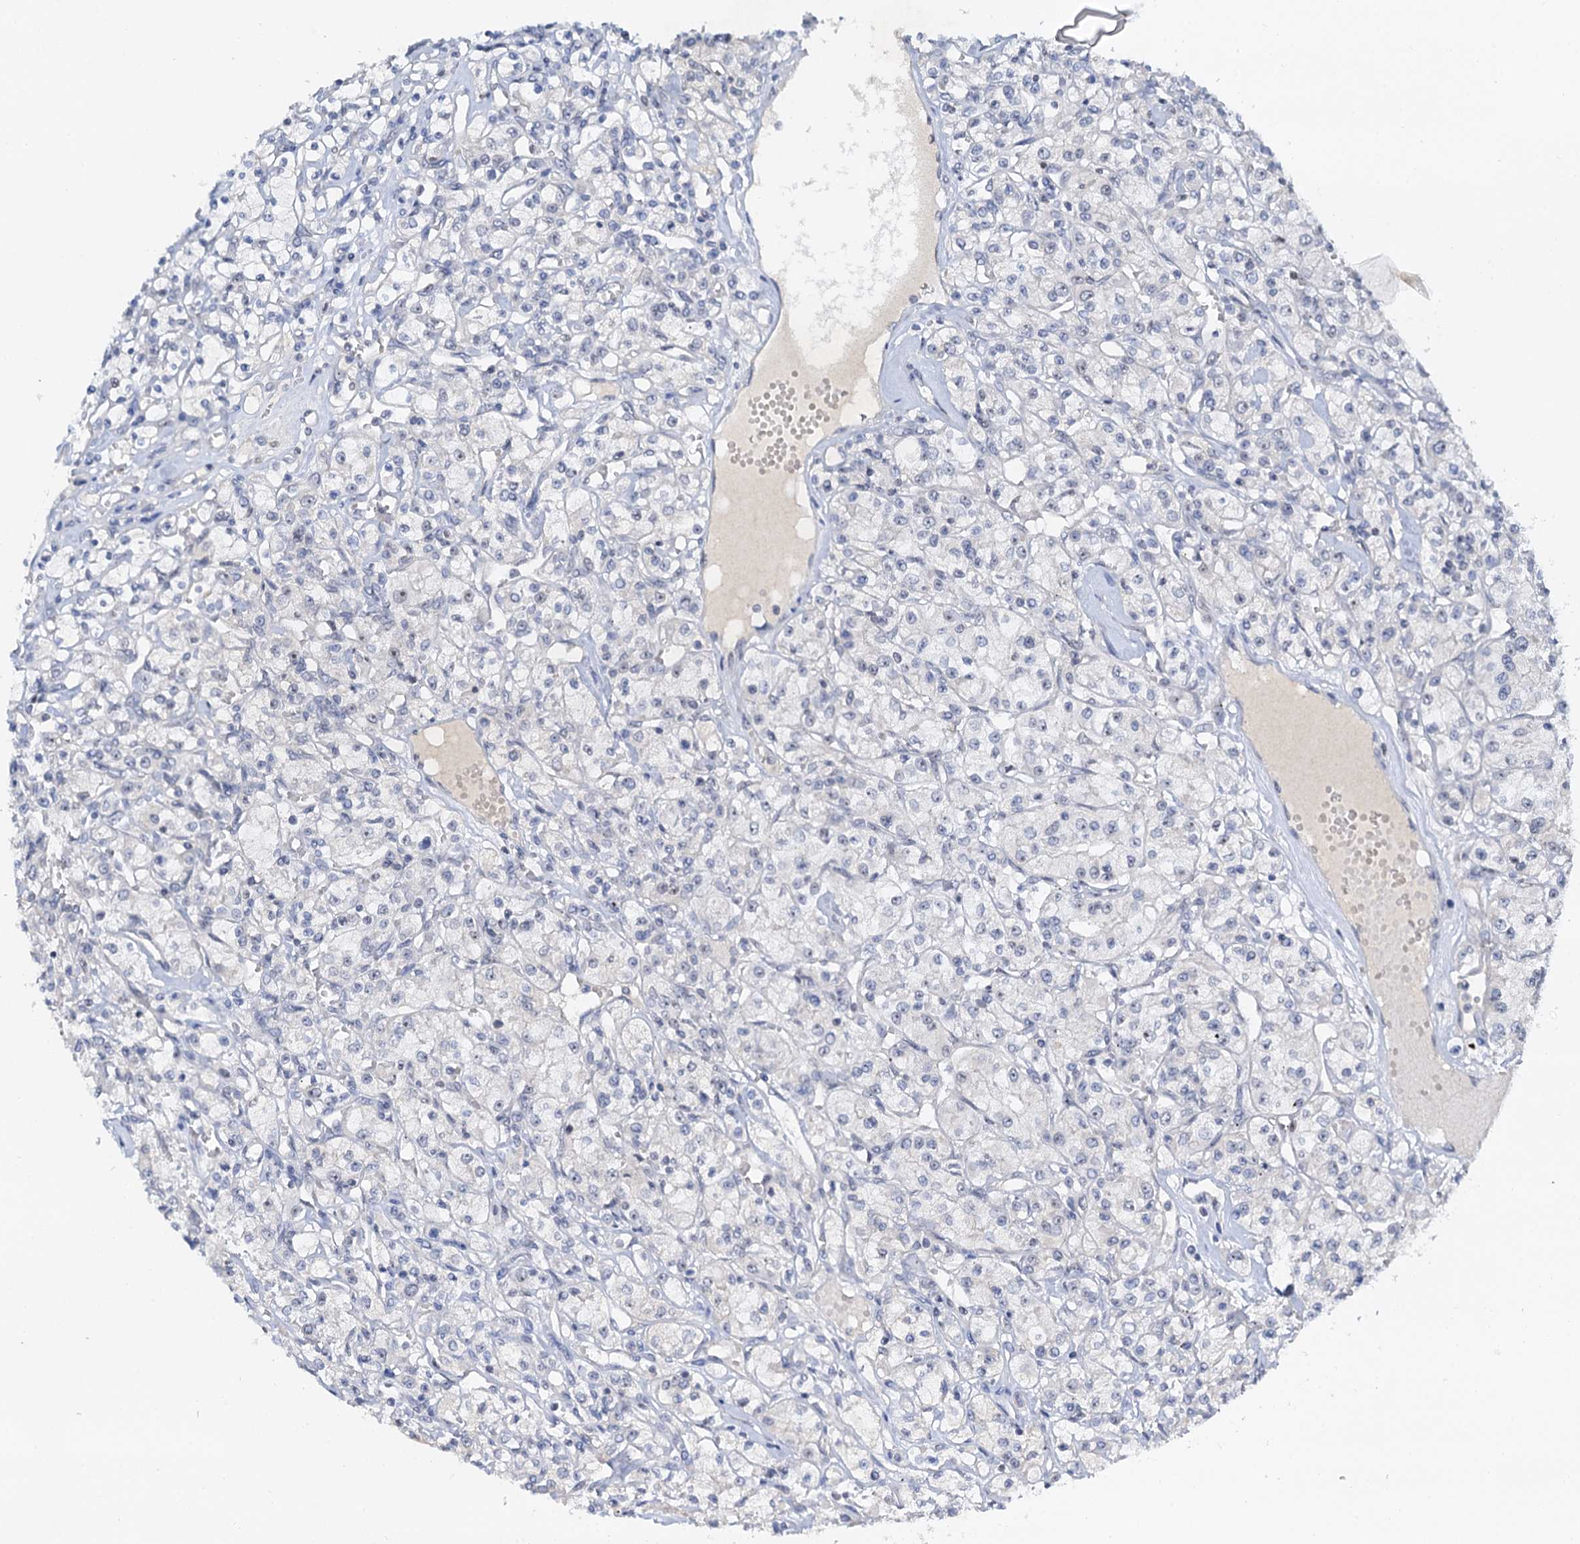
{"staining": {"intensity": "negative", "quantity": "none", "location": "none"}, "tissue": "renal cancer", "cell_type": "Tumor cells", "image_type": "cancer", "snomed": [{"axis": "morphology", "description": "Adenocarcinoma, NOS"}, {"axis": "topography", "description": "Kidney"}], "caption": "Image shows no protein expression in tumor cells of renal cancer tissue.", "gene": "NOP2", "patient": {"sex": "female", "age": 59}}